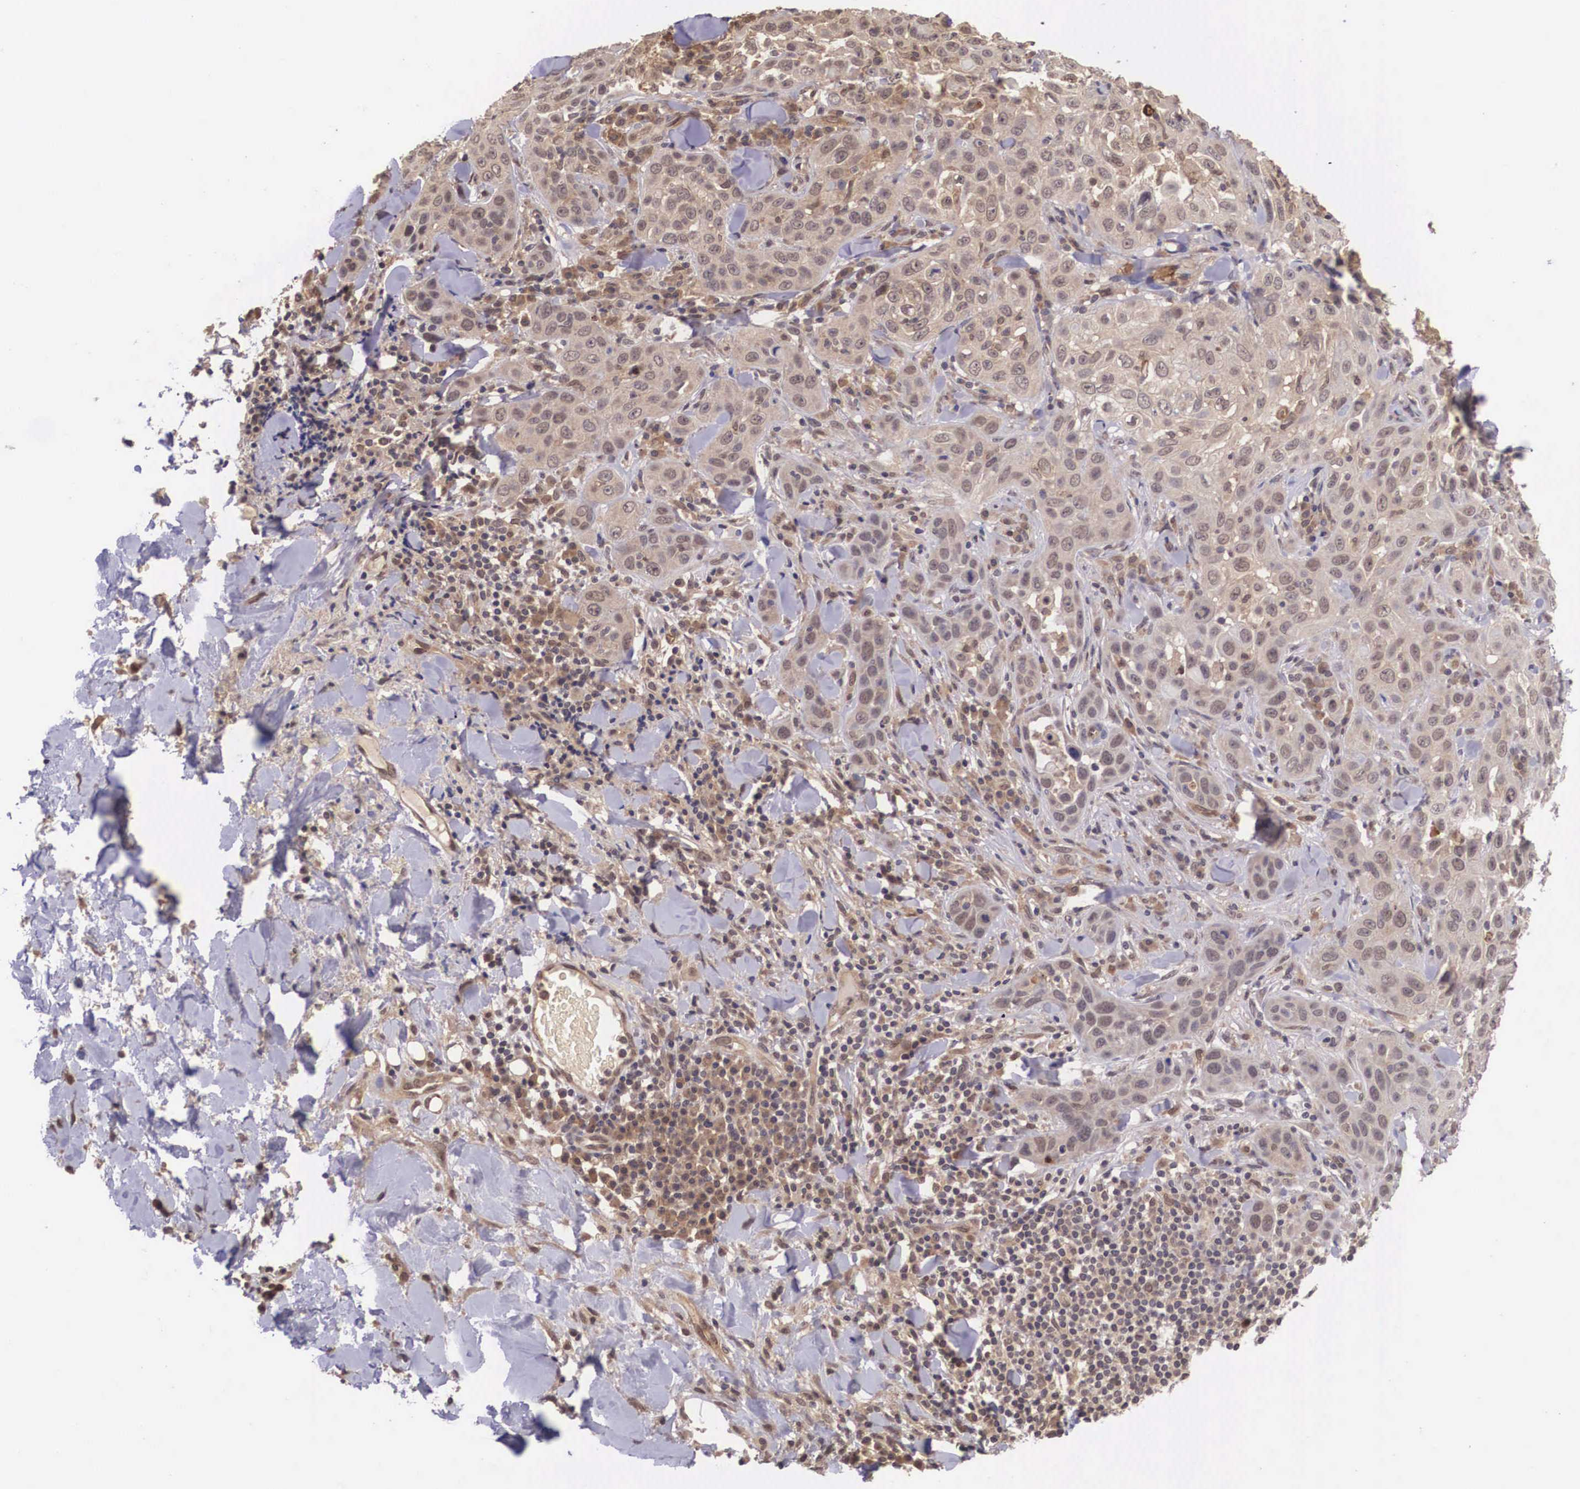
{"staining": {"intensity": "moderate", "quantity": ">75%", "location": "cytoplasmic/membranous"}, "tissue": "skin cancer", "cell_type": "Tumor cells", "image_type": "cancer", "snomed": [{"axis": "morphology", "description": "Squamous cell carcinoma, NOS"}, {"axis": "topography", "description": "Skin"}], "caption": "Tumor cells show medium levels of moderate cytoplasmic/membranous staining in about >75% of cells in human skin cancer.", "gene": "VASH1", "patient": {"sex": "male", "age": 84}}